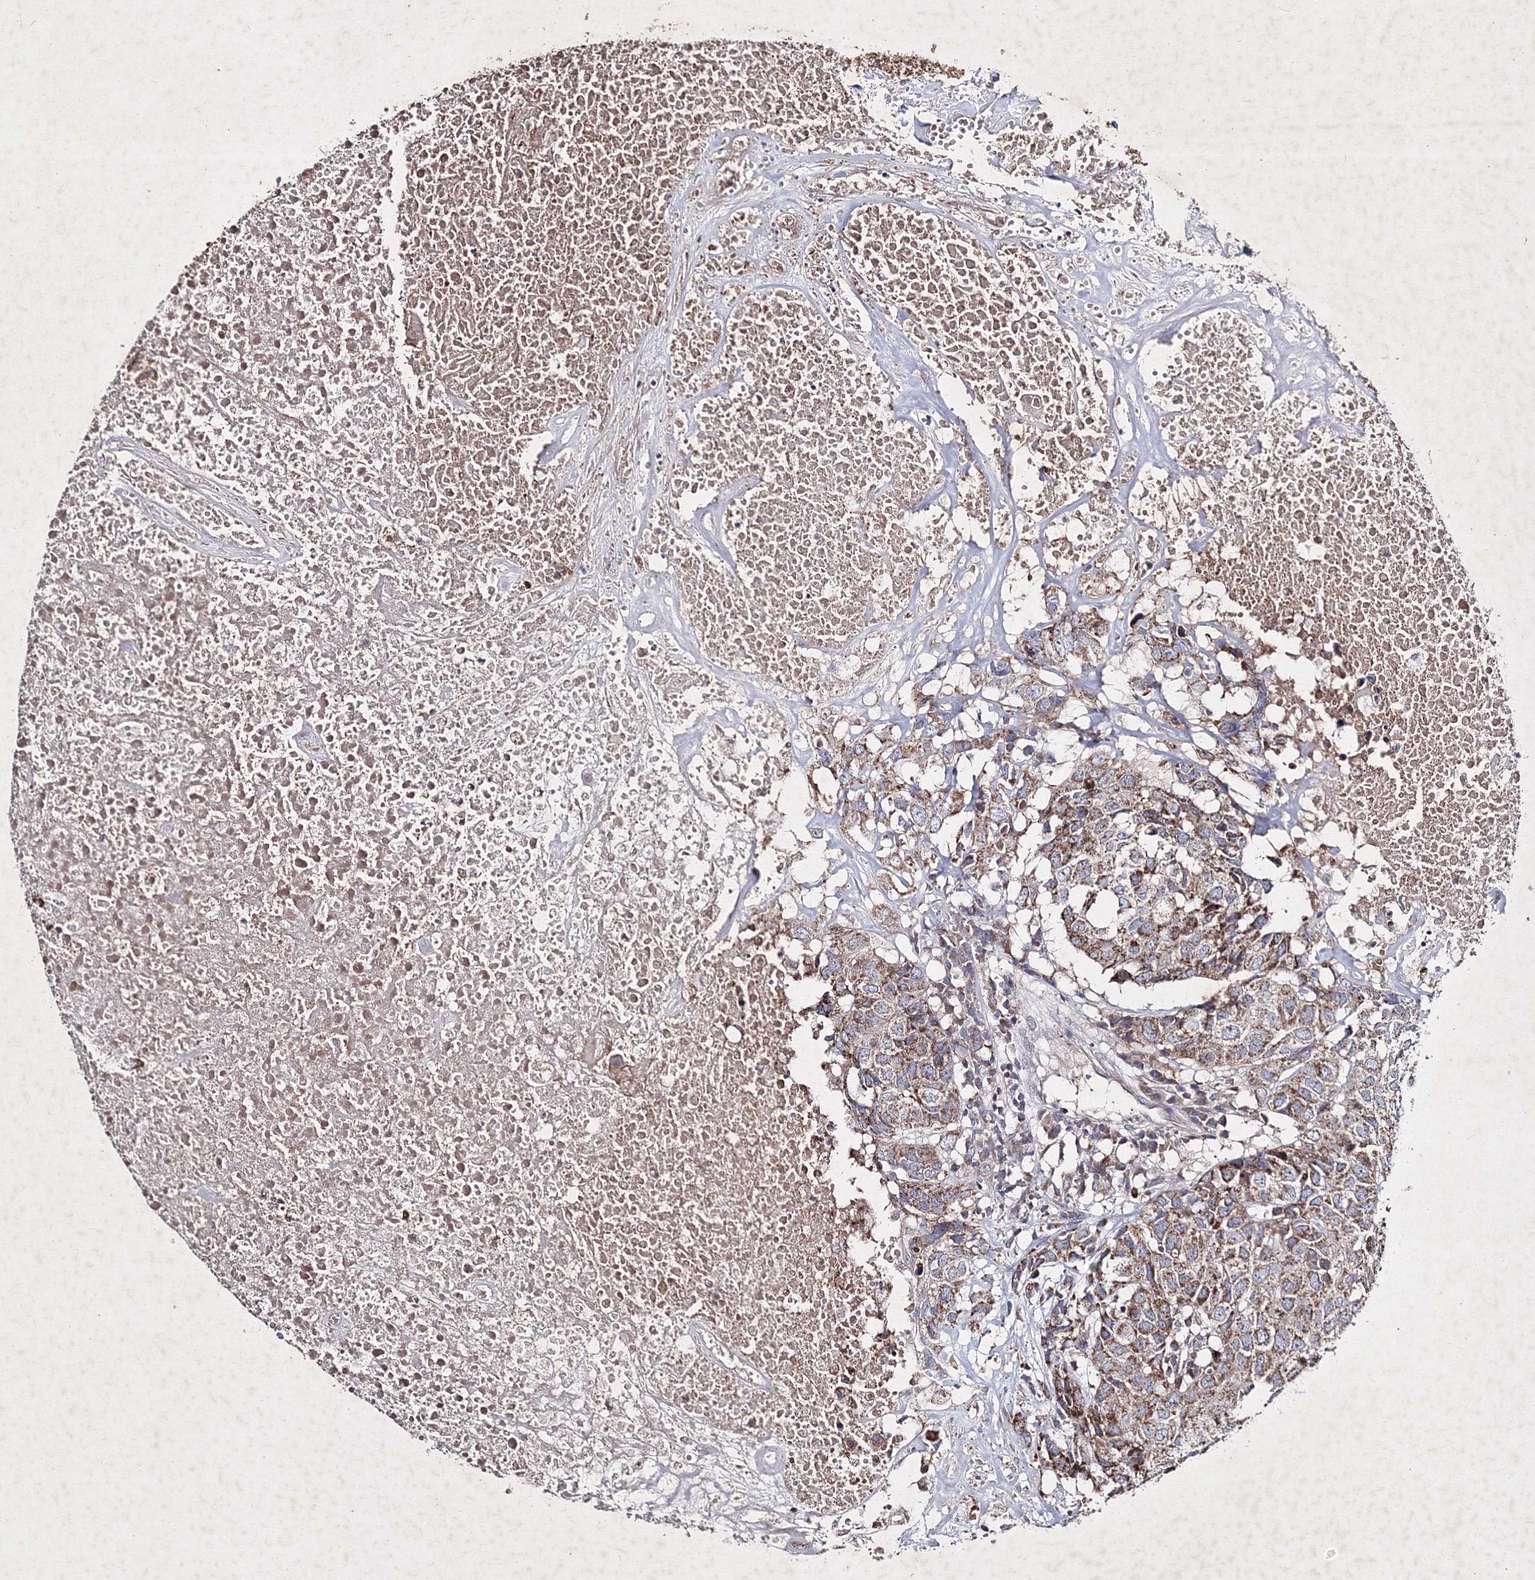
{"staining": {"intensity": "moderate", "quantity": ">75%", "location": "cytoplasmic/membranous"}, "tissue": "head and neck cancer", "cell_type": "Tumor cells", "image_type": "cancer", "snomed": [{"axis": "morphology", "description": "Squamous cell carcinoma, NOS"}, {"axis": "topography", "description": "Head-Neck"}], "caption": "An immunohistochemistry (IHC) photomicrograph of tumor tissue is shown. Protein staining in brown highlights moderate cytoplasmic/membranous positivity in head and neck cancer within tumor cells.", "gene": "GFM1", "patient": {"sex": "male", "age": 66}}